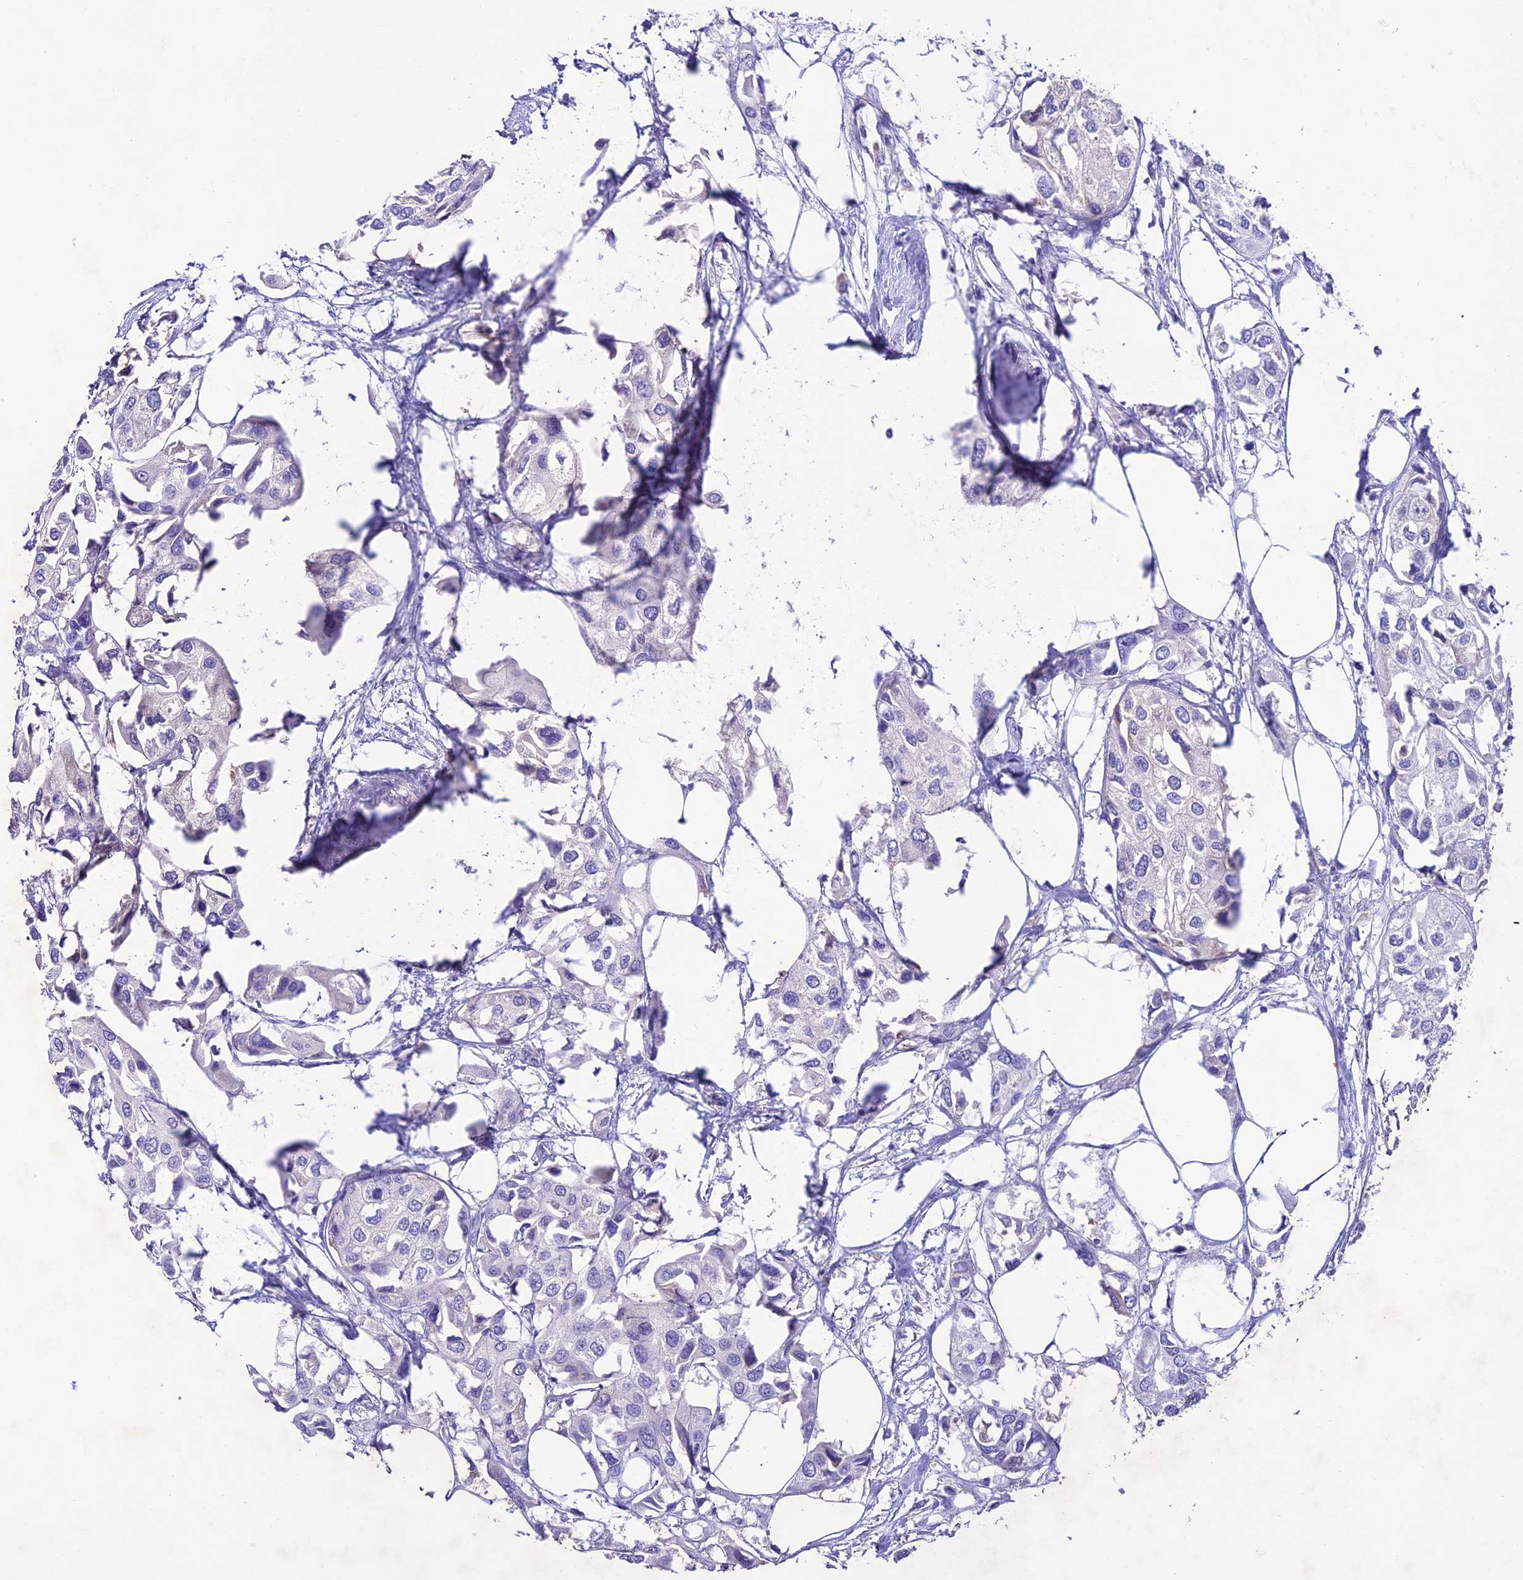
{"staining": {"intensity": "negative", "quantity": "none", "location": "none"}, "tissue": "urothelial cancer", "cell_type": "Tumor cells", "image_type": "cancer", "snomed": [{"axis": "morphology", "description": "Urothelial carcinoma, High grade"}, {"axis": "topography", "description": "Urinary bladder"}], "caption": "Protein analysis of high-grade urothelial carcinoma reveals no significant expression in tumor cells.", "gene": "NLRP6", "patient": {"sex": "male", "age": 64}}